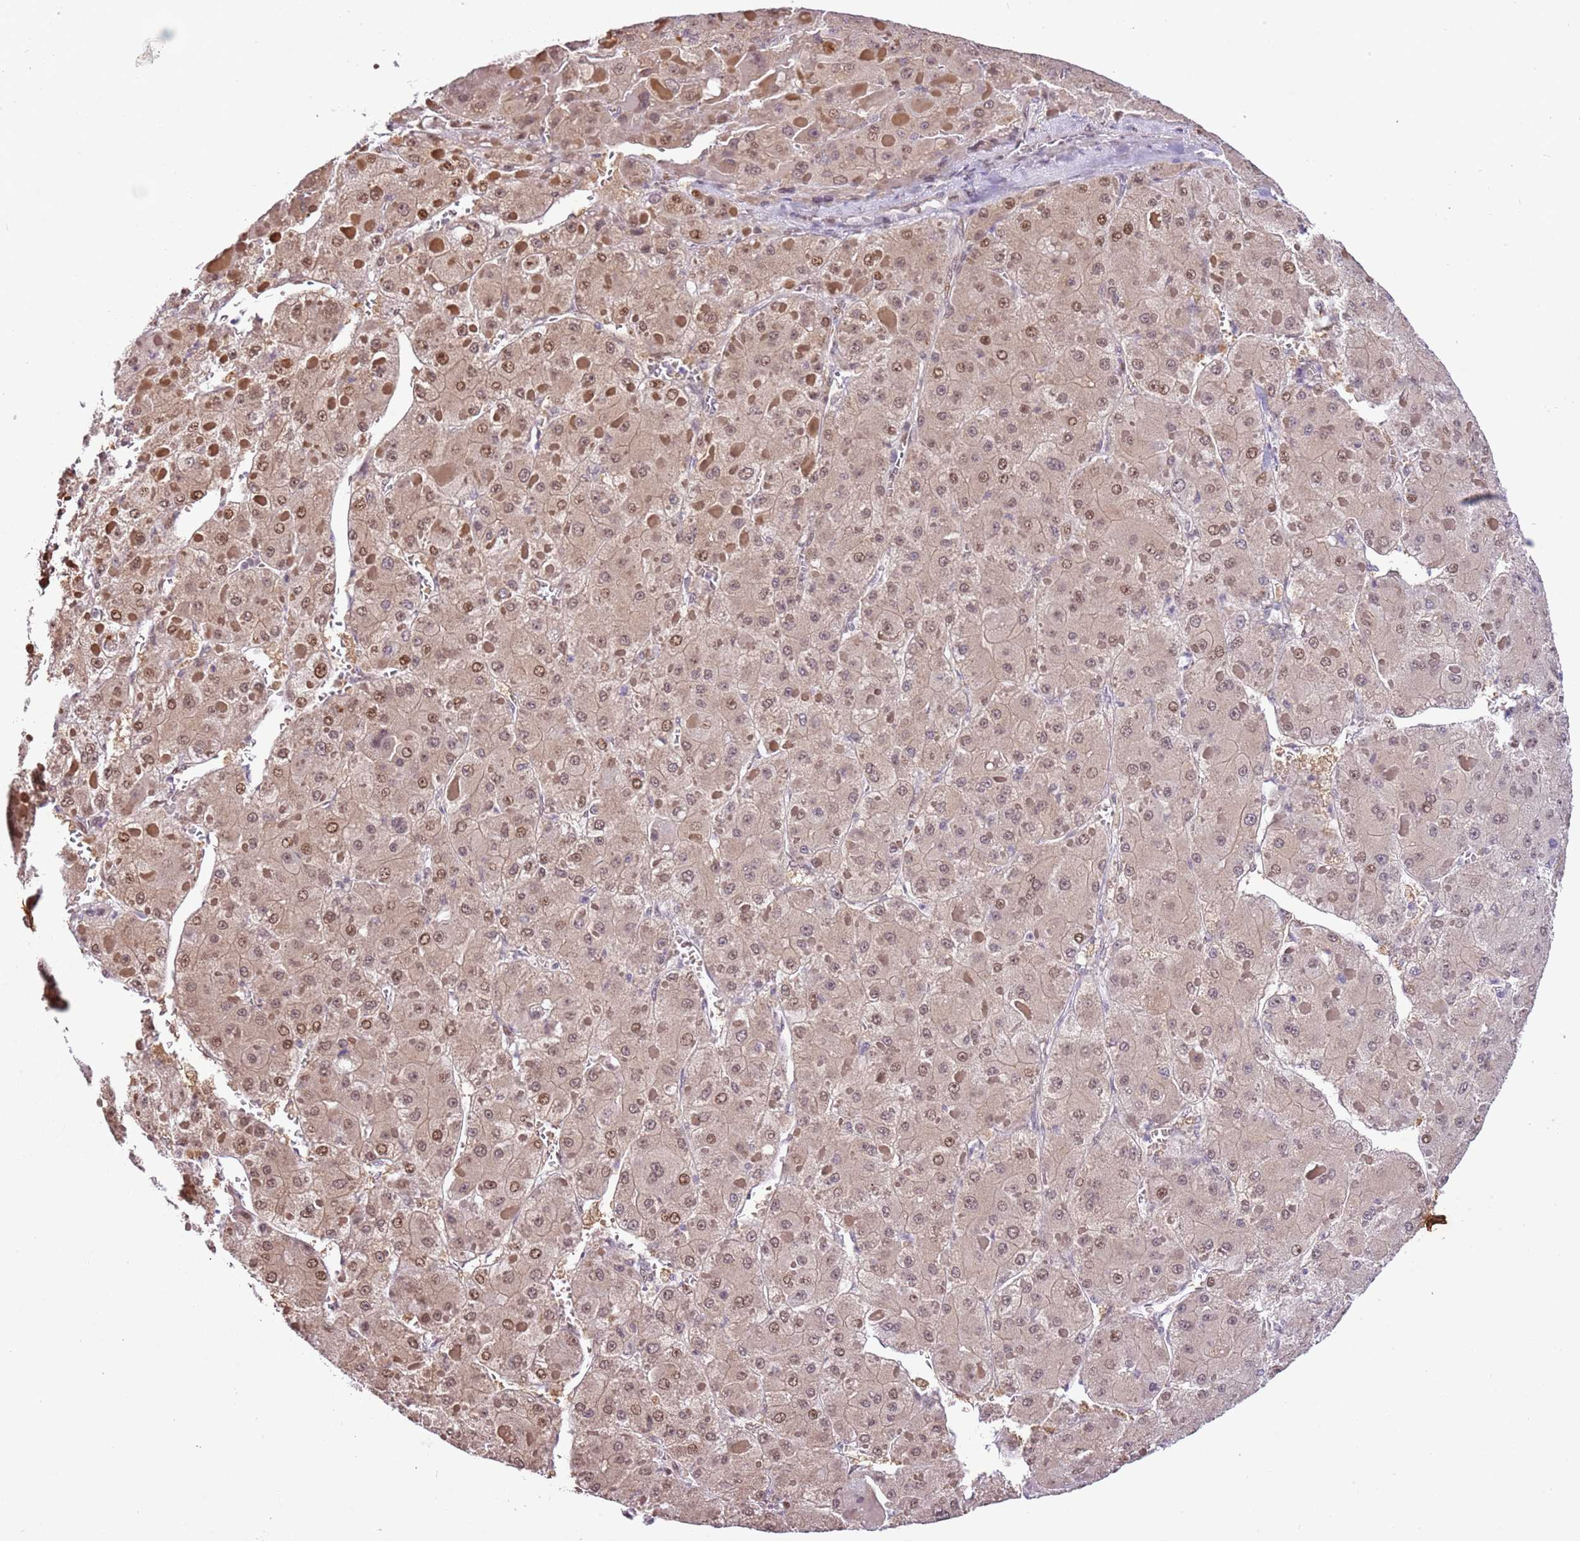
{"staining": {"intensity": "moderate", "quantity": "25%-75%", "location": "nuclear"}, "tissue": "liver cancer", "cell_type": "Tumor cells", "image_type": "cancer", "snomed": [{"axis": "morphology", "description": "Carcinoma, Hepatocellular, NOS"}, {"axis": "topography", "description": "Liver"}], "caption": "Protein expression by immunohistochemistry reveals moderate nuclear positivity in approximately 25%-75% of tumor cells in liver hepatocellular carcinoma. (IHC, brightfield microscopy, high magnification).", "gene": "RFK", "patient": {"sex": "female", "age": 73}}